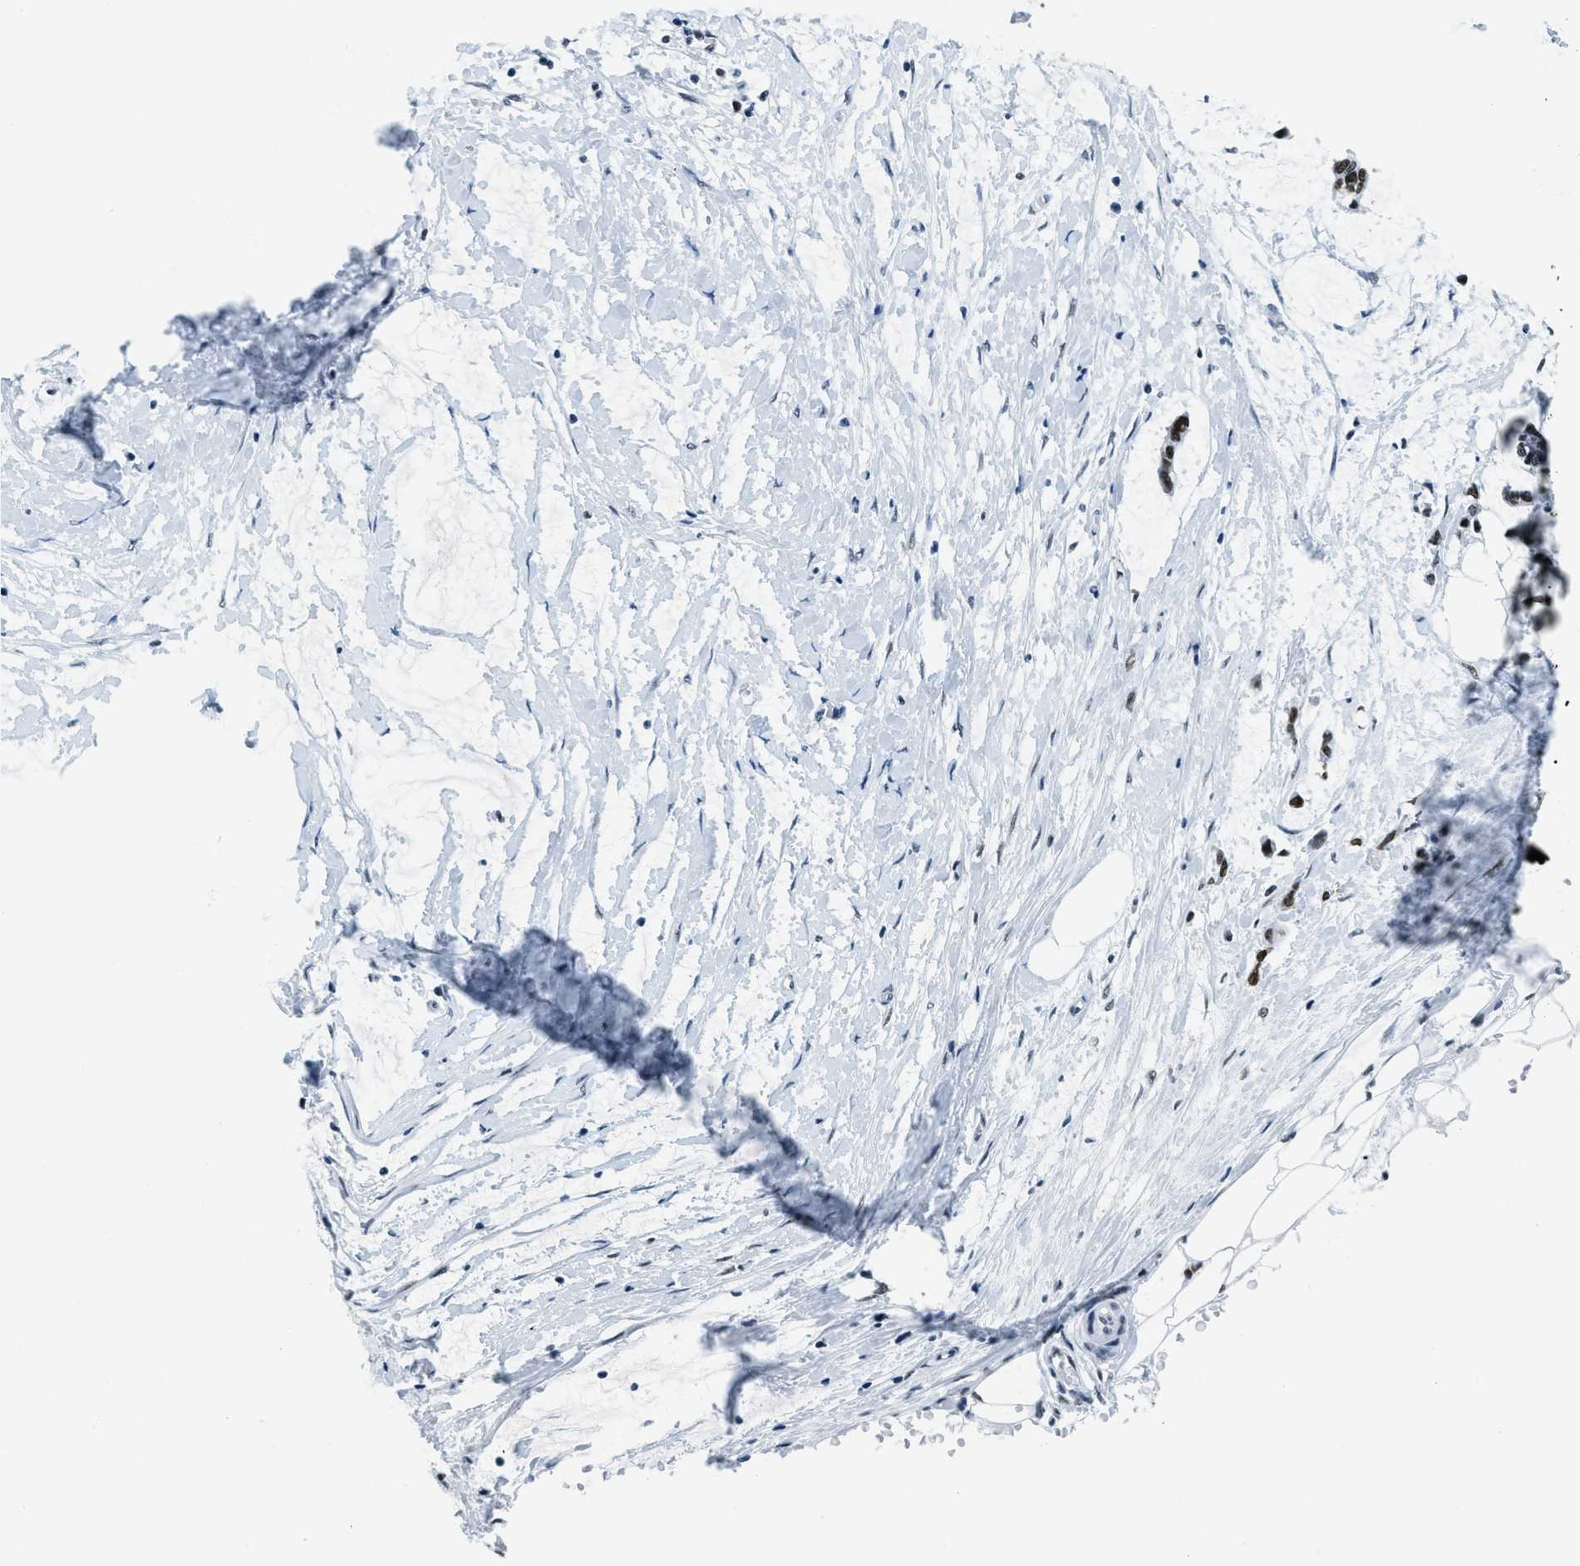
{"staining": {"intensity": "negative", "quantity": "none", "location": "none"}, "tissue": "adipose tissue", "cell_type": "Adipocytes", "image_type": "normal", "snomed": [{"axis": "morphology", "description": "Normal tissue, NOS"}, {"axis": "morphology", "description": "Adenocarcinoma, NOS"}, {"axis": "topography", "description": "Colon"}, {"axis": "topography", "description": "Peripheral nerve tissue"}], "caption": "A photomicrograph of adipose tissue stained for a protein exhibits no brown staining in adipocytes. The staining is performed using DAB (3,3'-diaminobenzidine) brown chromogen with nuclei counter-stained in using hematoxylin.", "gene": "TOP1", "patient": {"sex": "male", "age": 14}}